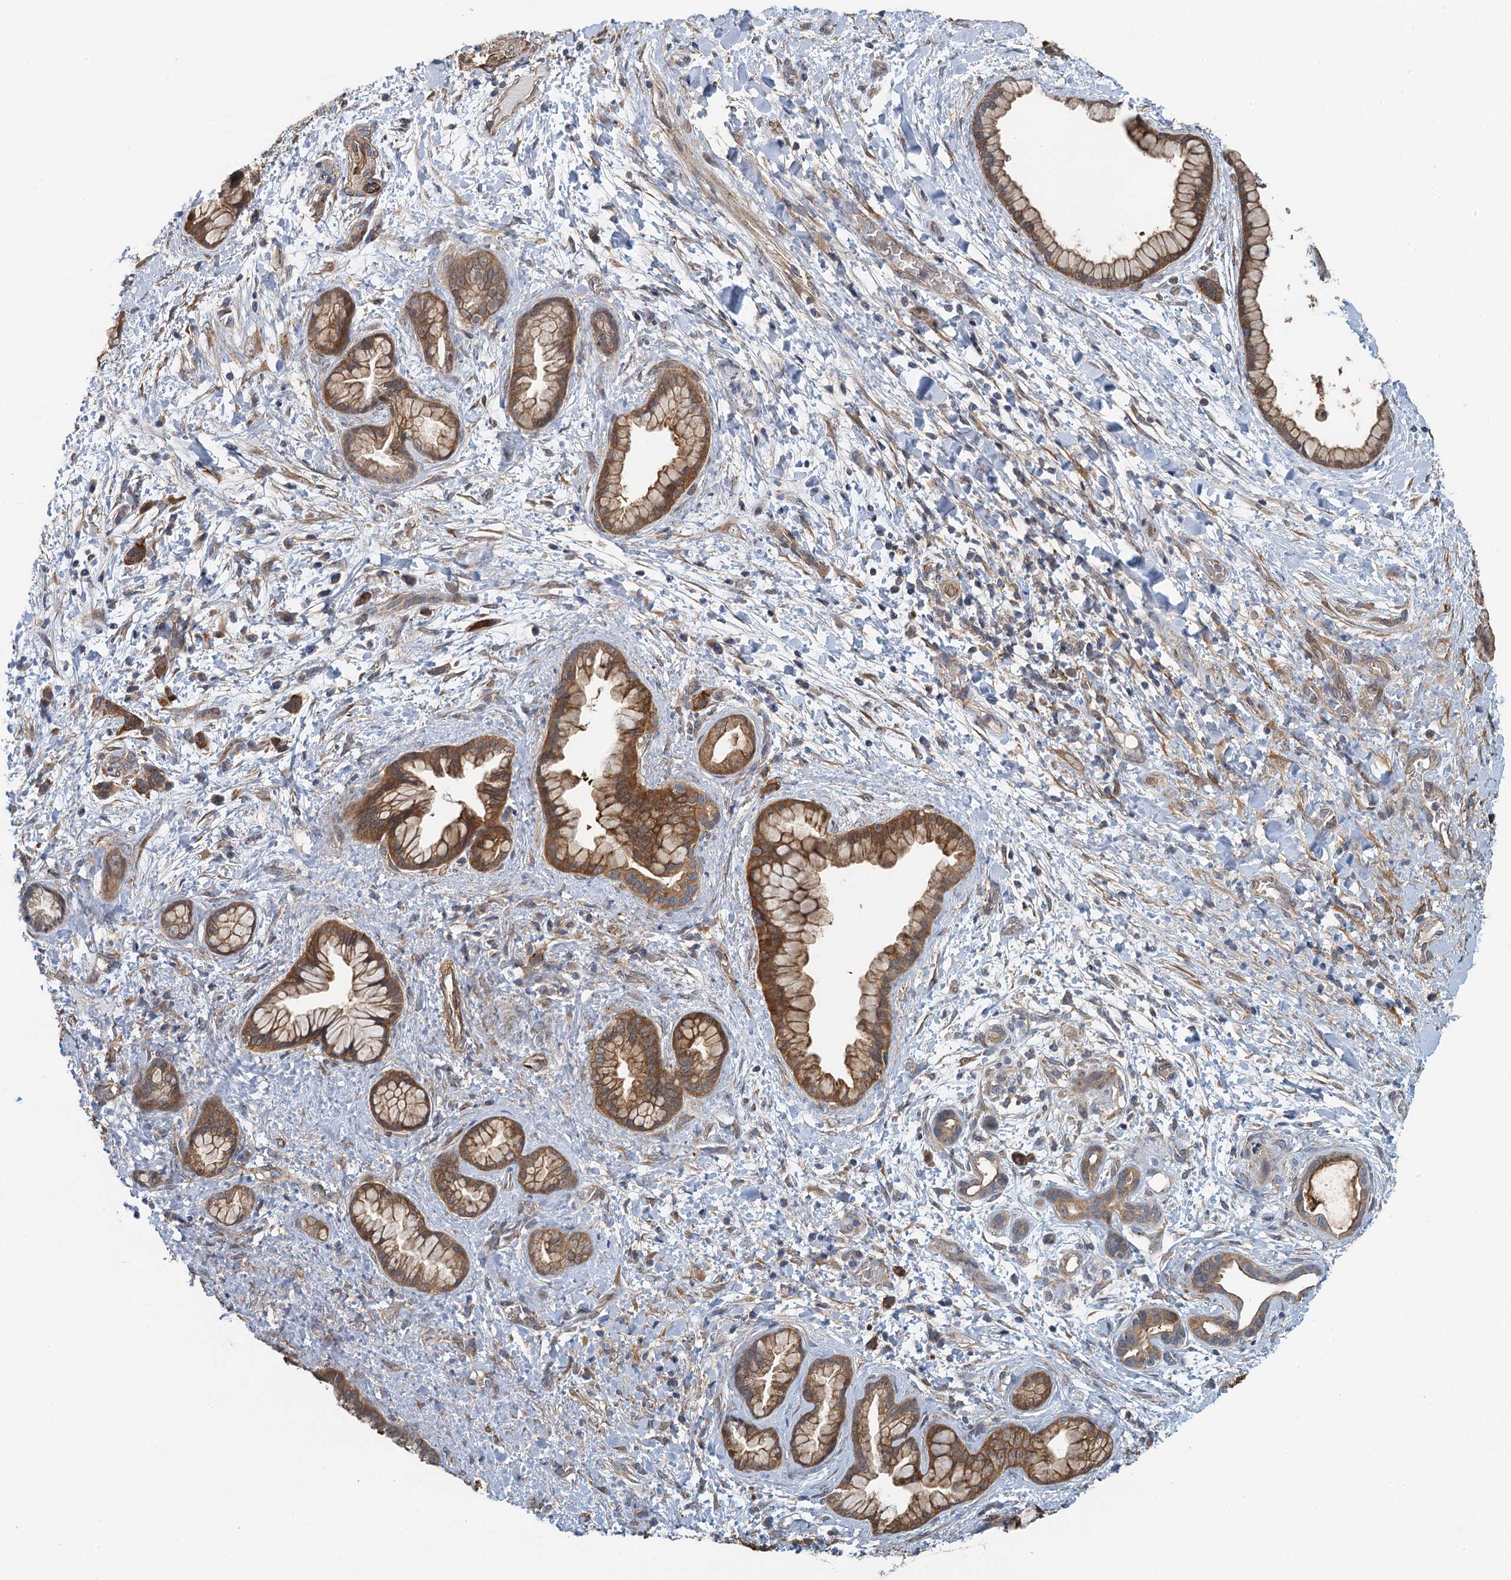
{"staining": {"intensity": "strong", "quantity": ">75%", "location": "cytoplasmic/membranous"}, "tissue": "pancreatic cancer", "cell_type": "Tumor cells", "image_type": "cancer", "snomed": [{"axis": "morphology", "description": "Adenocarcinoma, NOS"}, {"axis": "topography", "description": "Pancreas"}], "caption": "Immunohistochemistry histopathology image of pancreatic adenocarcinoma stained for a protein (brown), which demonstrates high levels of strong cytoplasmic/membranous expression in about >75% of tumor cells.", "gene": "RSAD2", "patient": {"sex": "female", "age": 78}}